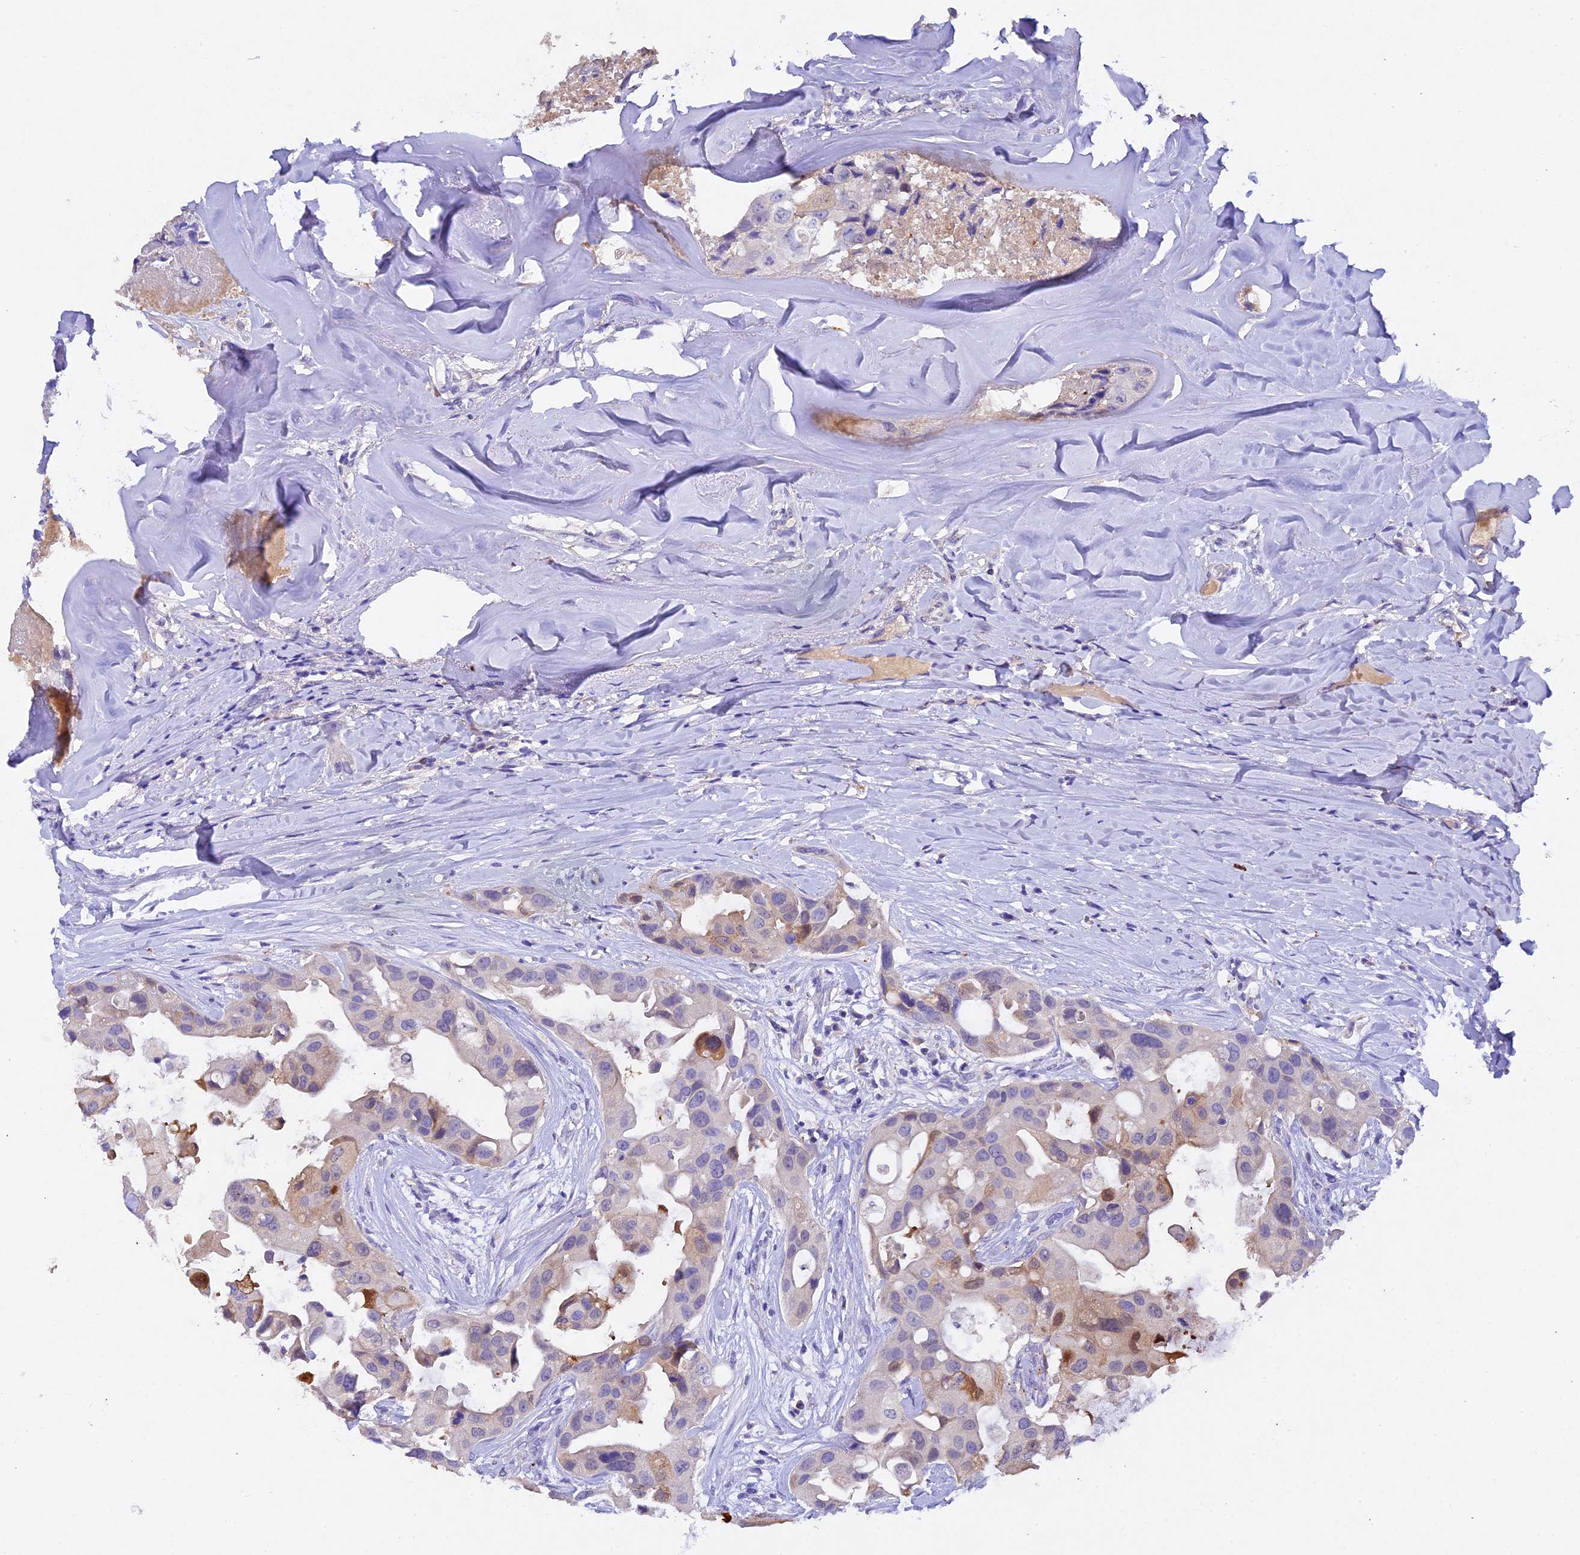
{"staining": {"intensity": "weak", "quantity": "<25%", "location": "cytoplasmic/membranous"}, "tissue": "head and neck cancer", "cell_type": "Tumor cells", "image_type": "cancer", "snomed": [{"axis": "morphology", "description": "Adenocarcinoma, NOS"}, {"axis": "morphology", "description": "Adenocarcinoma, metastatic, NOS"}, {"axis": "topography", "description": "Head-Neck"}], "caption": "An immunohistochemistry image of head and neck cancer (metastatic adenocarcinoma) is shown. There is no staining in tumor cells of head and neck cancer (metastatic adenocarcinoma). The staining is performed using DAB (3,3'-diaminobenzidine) brown chromogen with nuclei counter-stained in using hematoxylin.", "gene": "TGDS", "patient": {"sex": "male", "age": 75}}